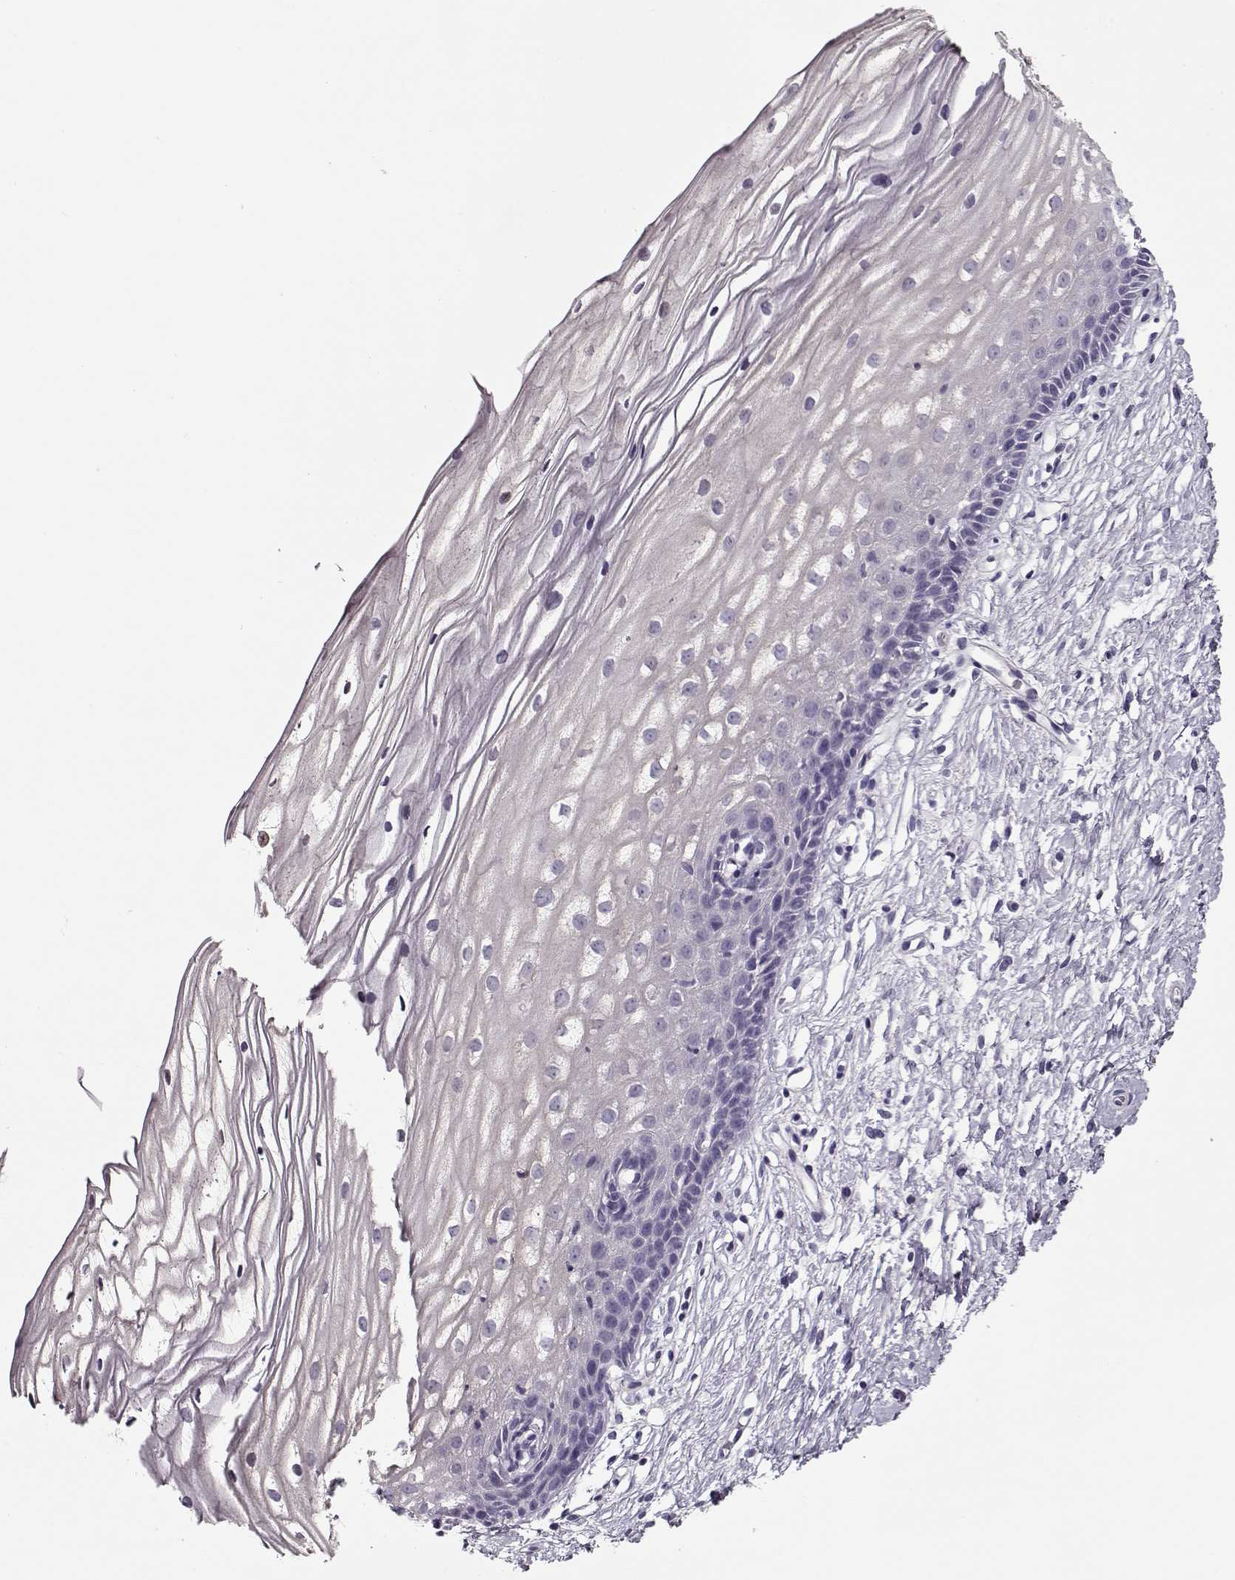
{"staining": {"intensity": "negative", "quantity": "none", "location": "none"}, "tissue": "cervix", "cell_type": "Squamous epithelial cells", "image_type": "normal", "snomed": [{"axis": "morphology", "description": "Normal tissue, NOS"}, {"axis": "topography", "description": "Cervix"}], "caption": "Protein analysis of benign cervix exhibits no significant positivity in squamous epithelial cells.", "gene": "CCDC136", "patient": {"sex": "female", "age": 40}}